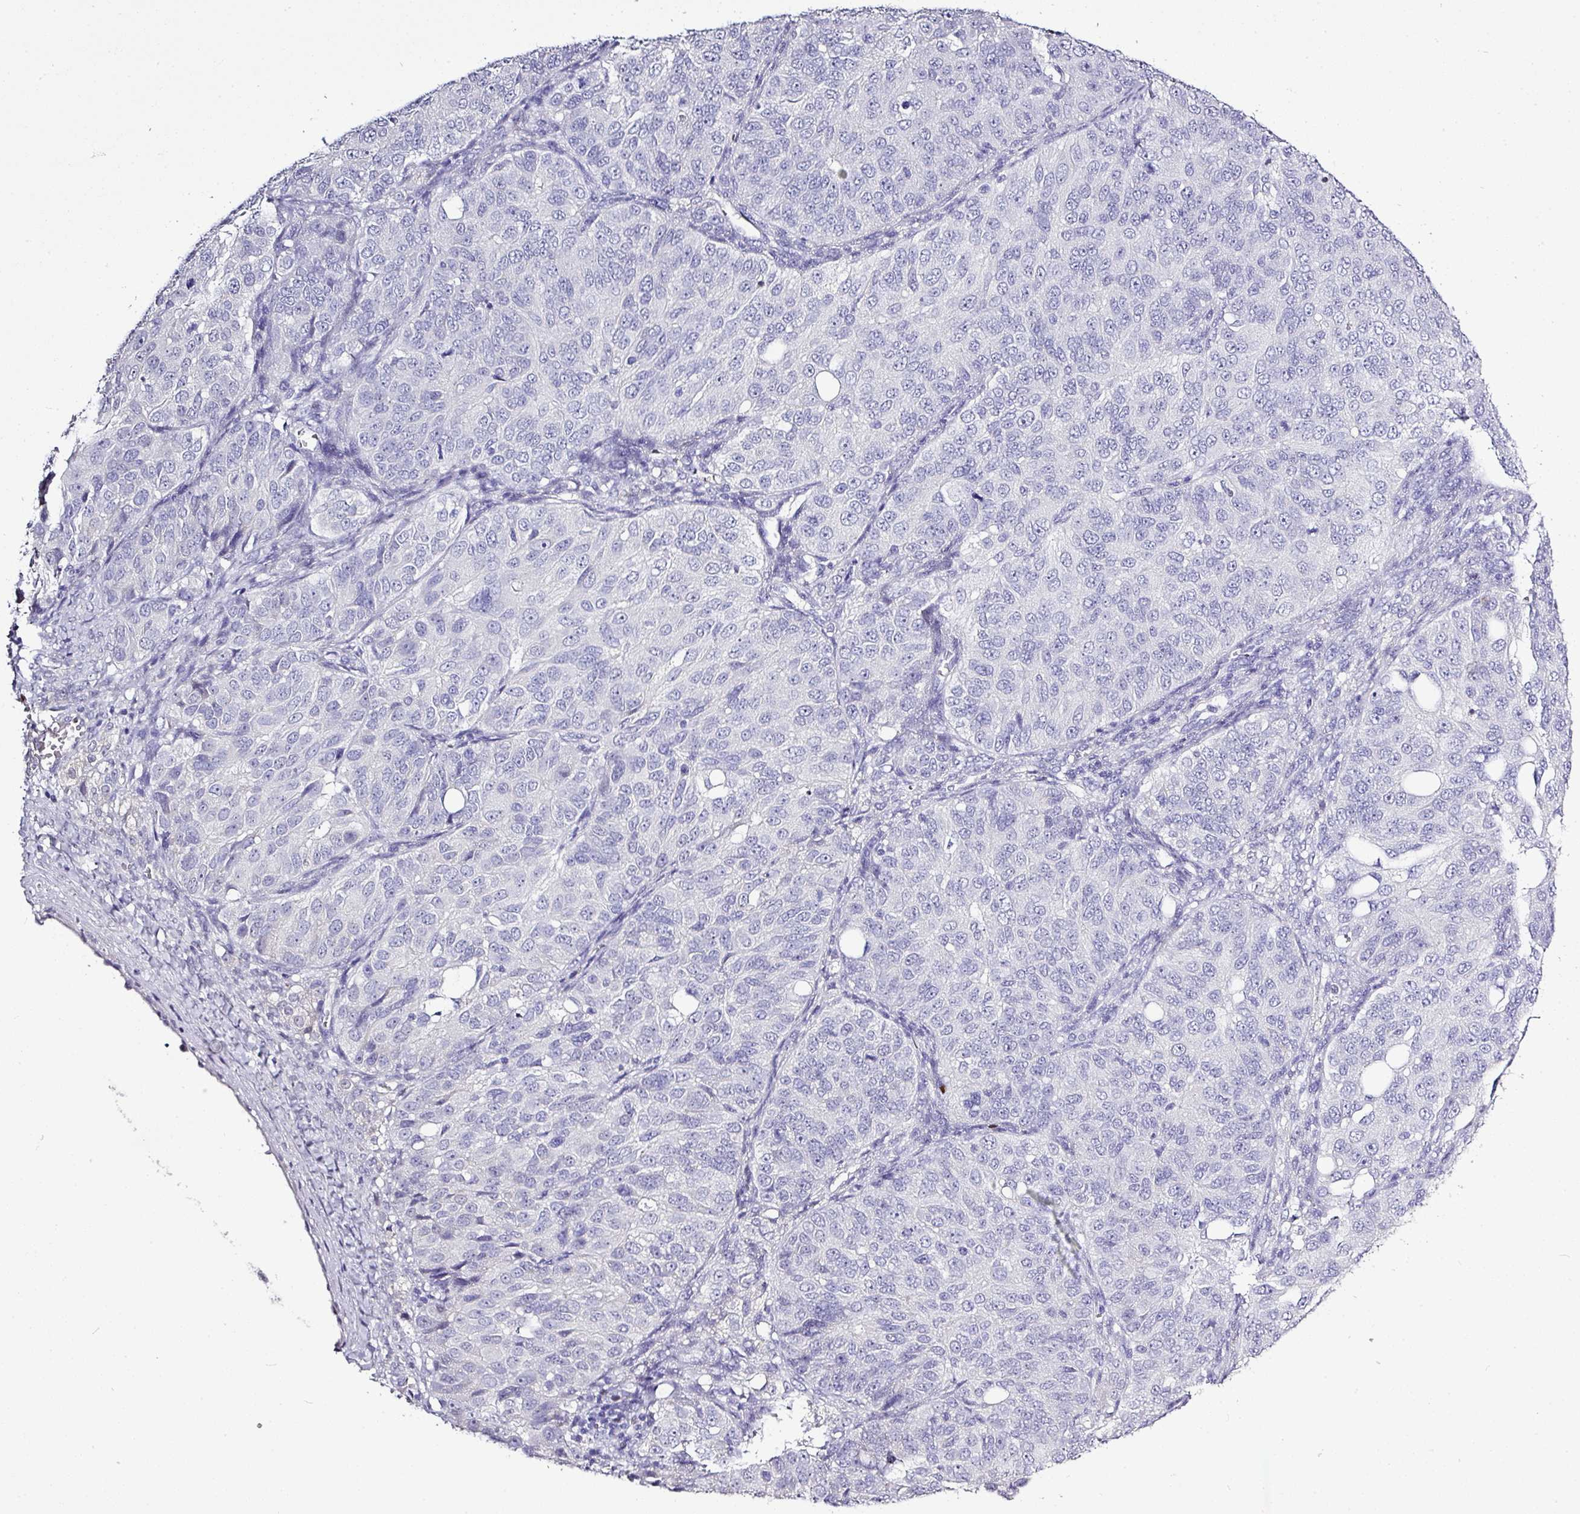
{"staining": {"intensity": "negative", "quantity": "none", "location": "none"}, "tissue": "ovarian cancer", "cell_type": "Tumor cells", "image_type": "cancer", "snomed": [{"axis": "morphology", "description": "Carcinoma, endometroid"}, {"axis": "topography", "description": "Ovary"}], "caption": "This photomicrograph is of ovarian cancer stained with immunohistochemistry (IHC) to label a protein in brown with the nuclei are counter-stained blue. There is no staining in tumor cells.", "gene": "BCL11A", "patient": {"sex": "female", "age": 51}}